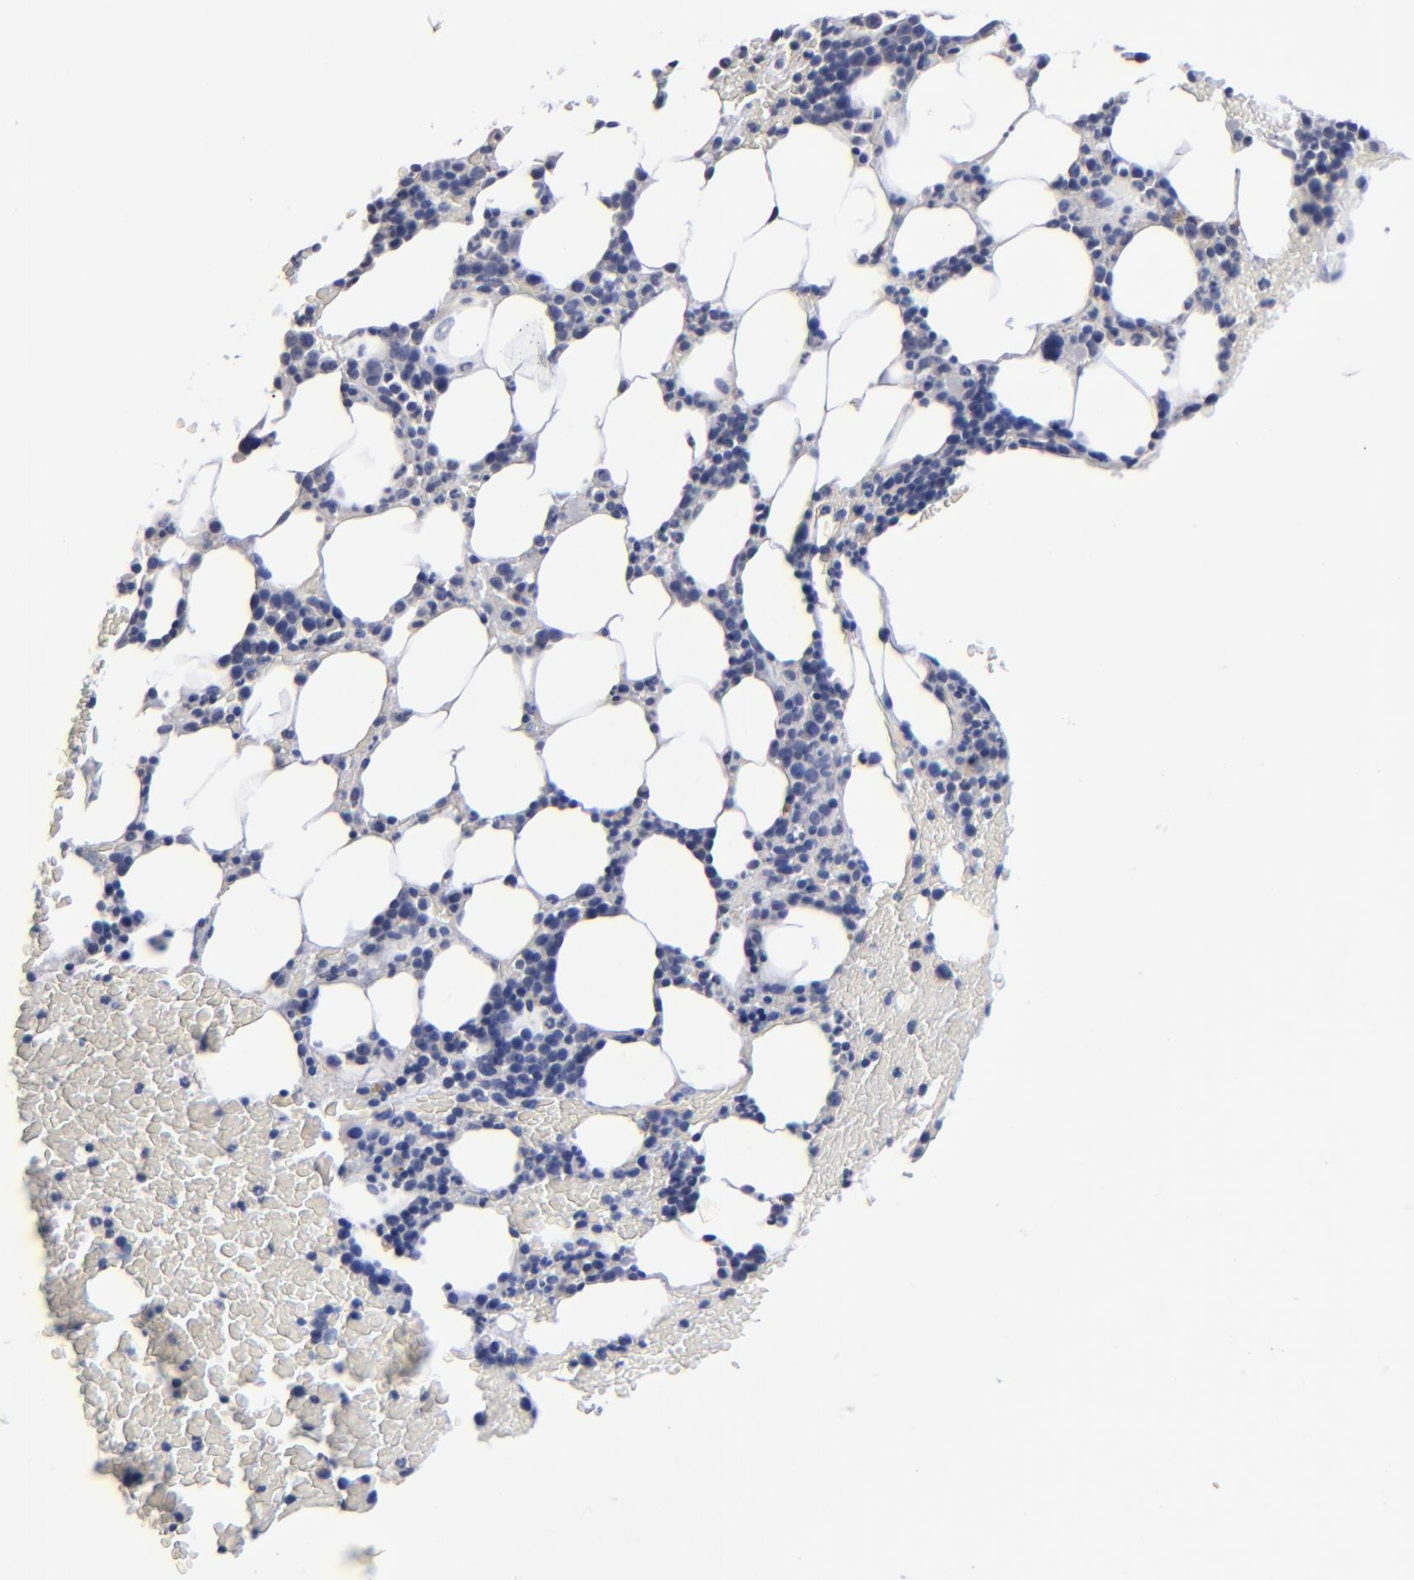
{"staining": {"intensity": "negative", "quantity": "none", "location": "none"}, "tissue": "bone marrow", "cell_type": "Hematopoietic cells", "image_type": "normal", "snomed": [{"axis": "morphology", "description": "Normal tissue, NOS"}, {"axis": "topography", "description": "Bone marrow"}], "caption": "Immunohistochemistry (IHC) of normal human bone marrow demonstrates no staining in hematopoietic cells.", "gene": "RPH3A", "patient": {"sex": "female", "age": 84}}